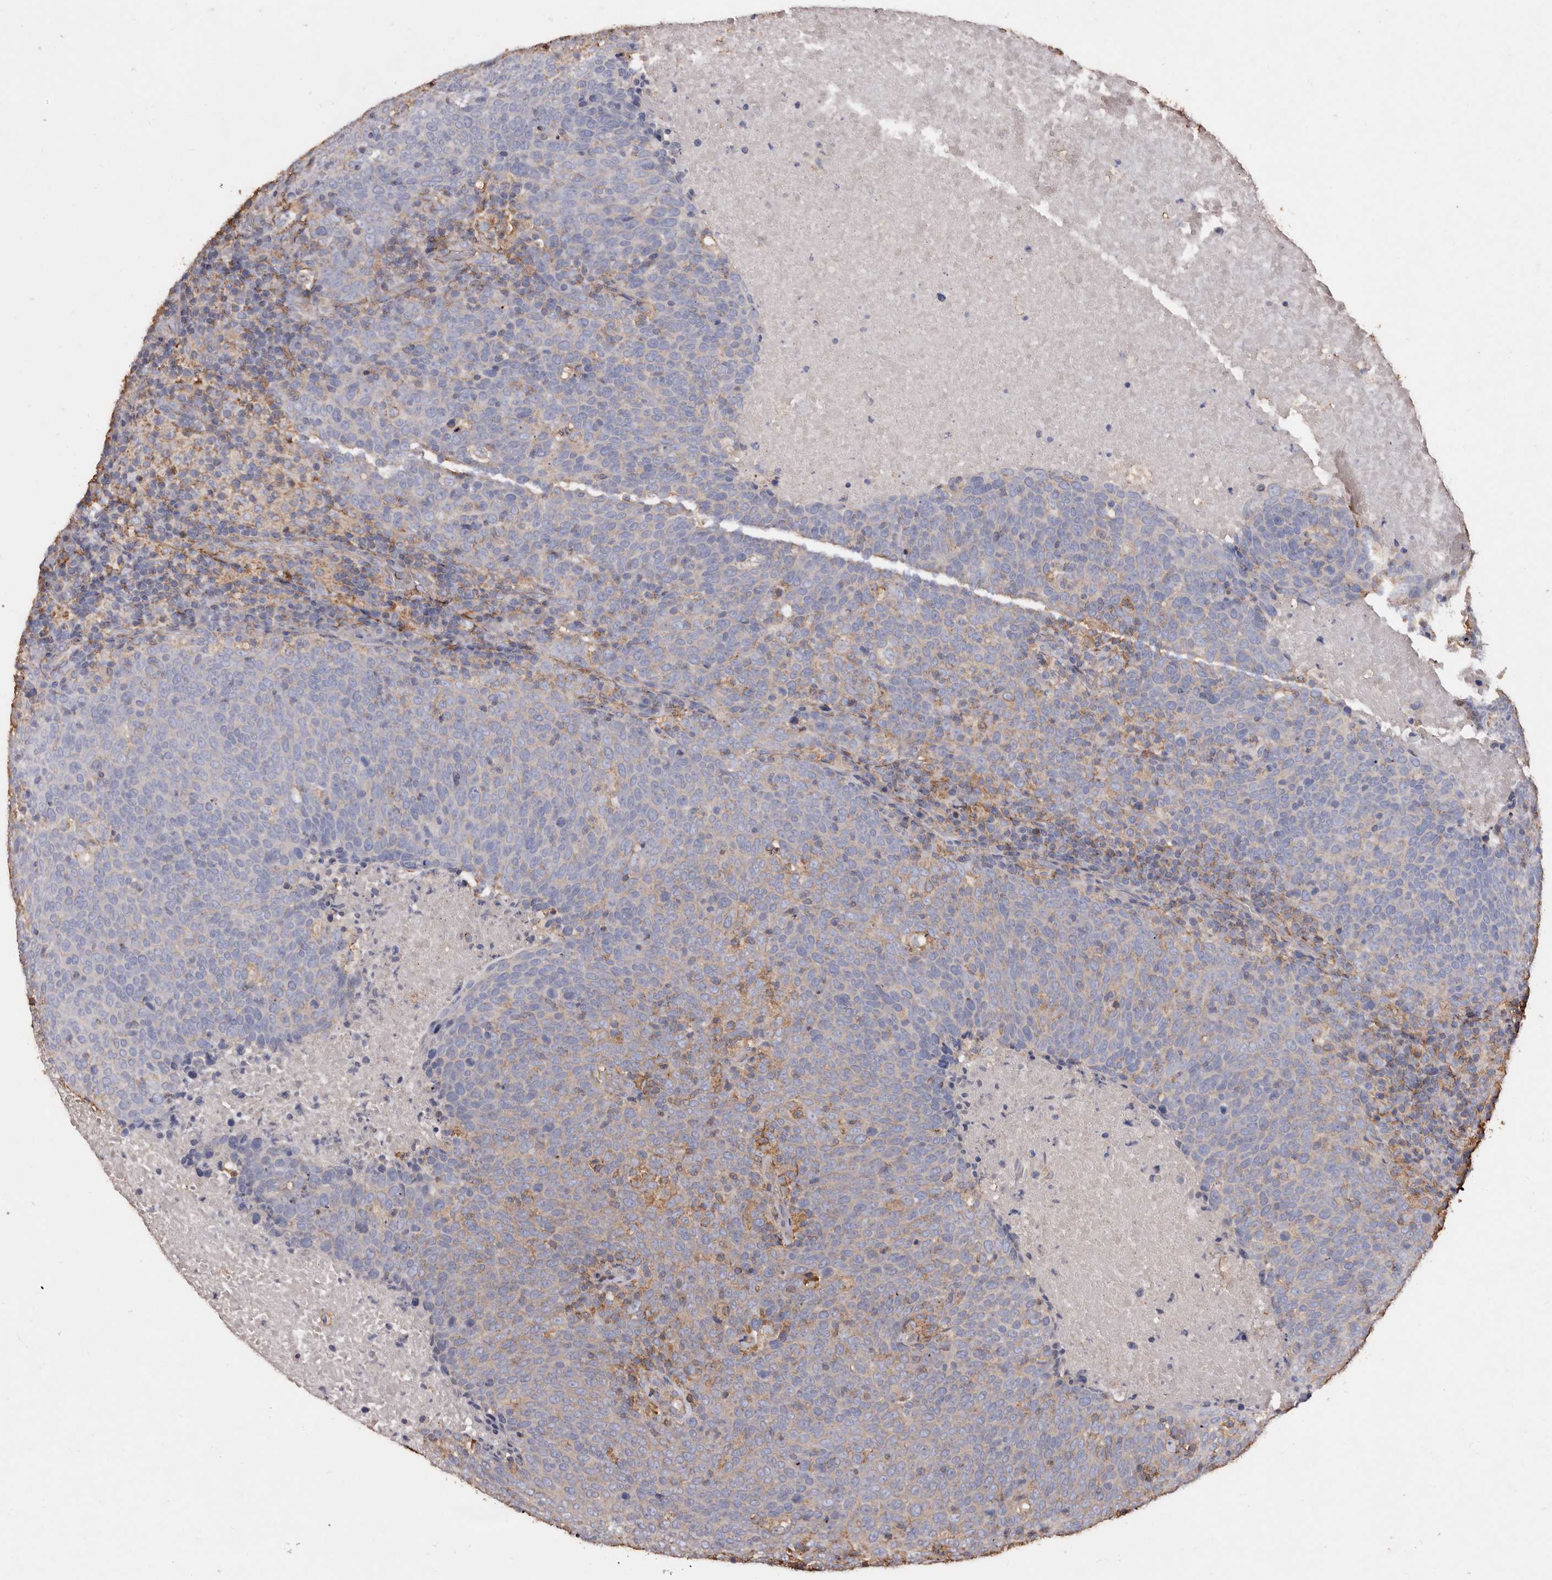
{"staining": {"intensity": "negative", "quantity": "none", "location": "none"}, "tissue": "head and neck cancer", "cell_type": "Tumor cells", "image_type": "cancer", "snomed": [{"axis": "morphology", "description": "Squamous cell carcinoma, NOS"}, {"axis": "morphology", "description": "Squamous cell carcinoma, metastatic, NOS"}, {"axis": "topography", "description": "Lymph node"}, {"axis": "topography", "description": "Head-Neck"}], "caption": "An image of human head and neck cancer (squamous cell carcinoma) is negative for staining in tumor cells.", "gene": "COQ8B", "patient": {"sex": "male", "age": 62}}